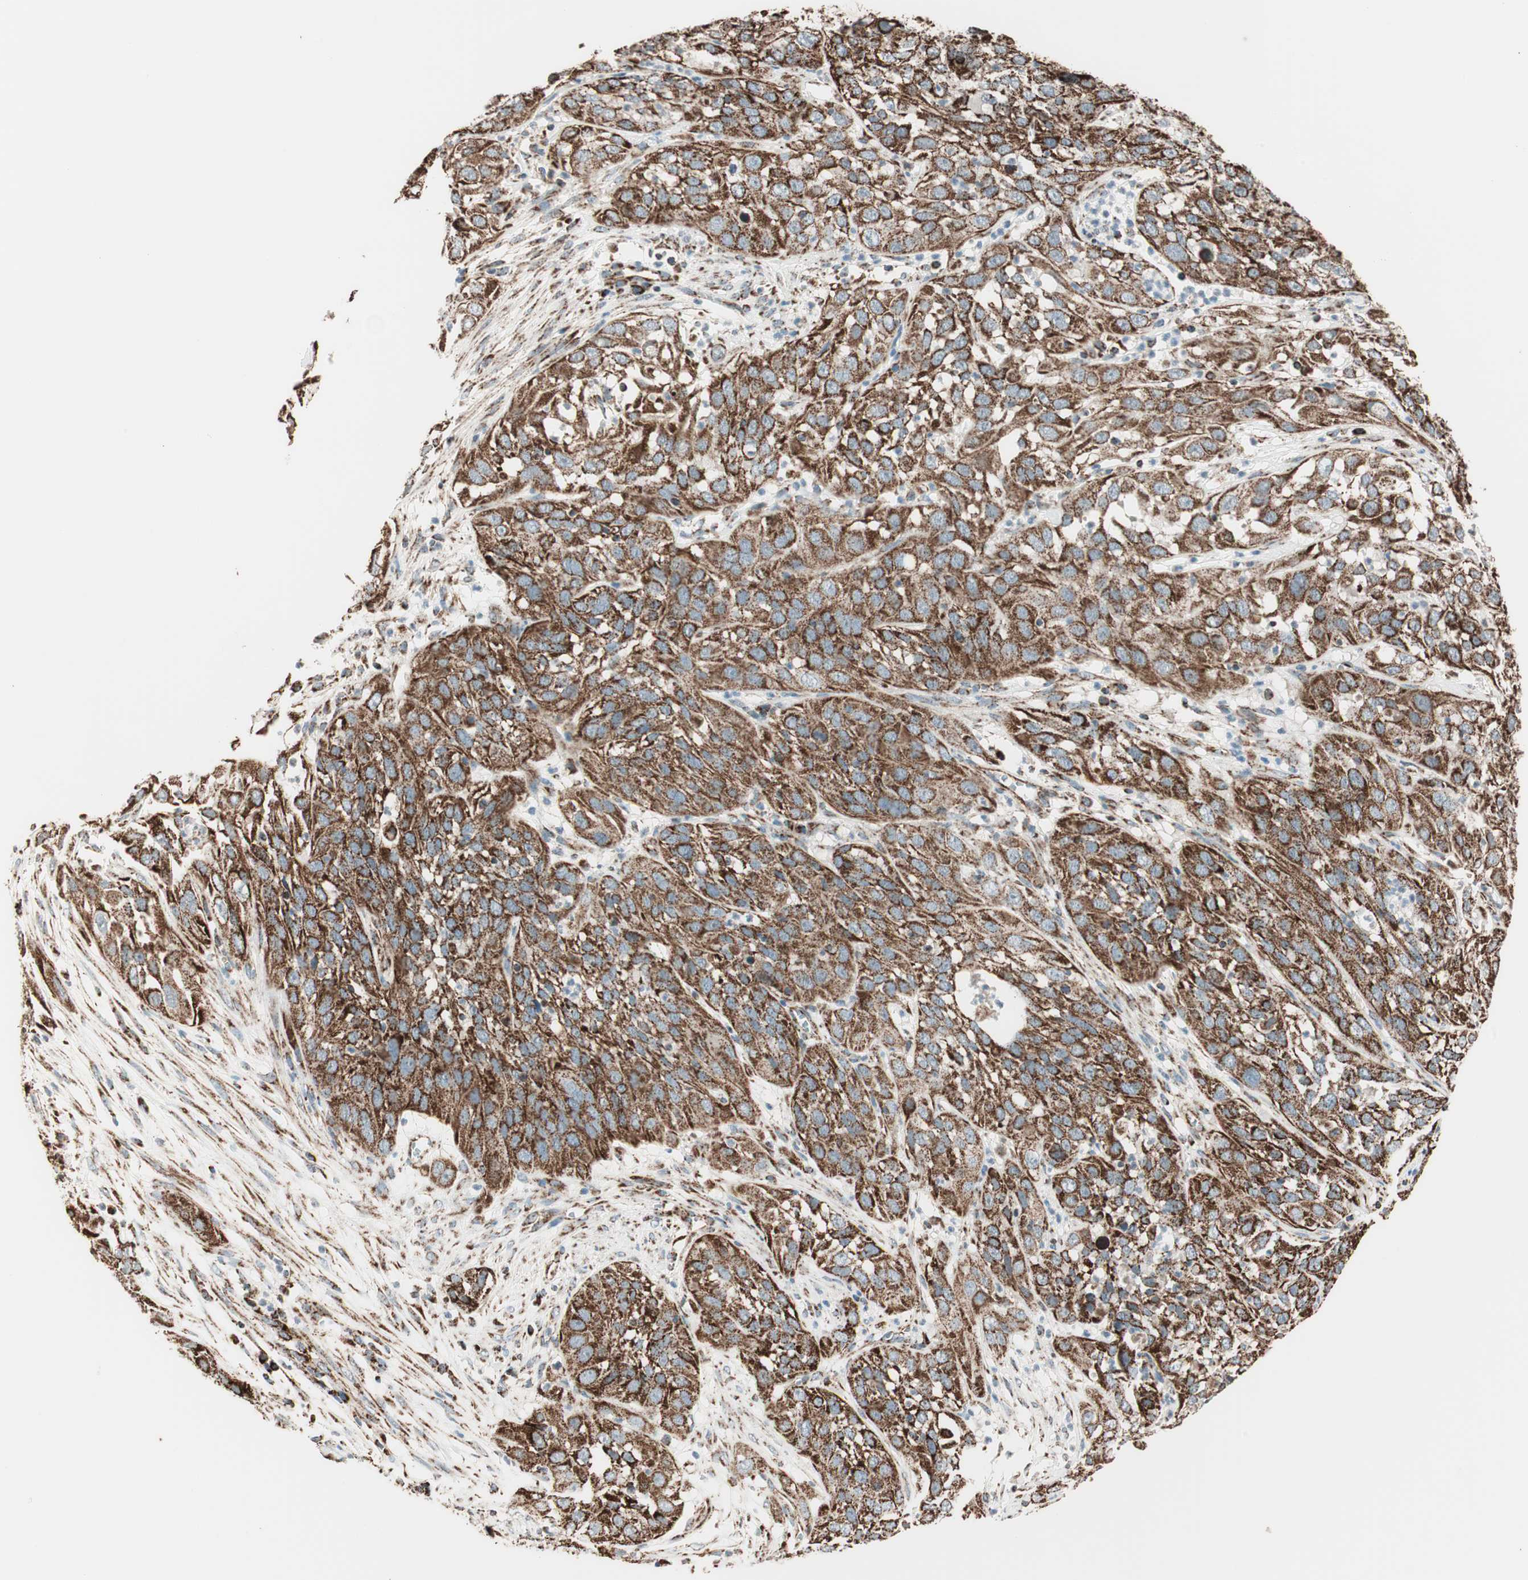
{"staining": {"intensity": "strong", "quantity": ">75%", "location": "cytoplasmic/membranous"}, "tissue": "cervical cancer", "cell_type": "Tumor cells", "image_type": "cancer", "snomed": [{"axis": "morphology", "description": "Squamous cell carcinoma, NOS"}, {"axis": "topography", "description": "Cervix"}], "caption": "Cervical cancer (squamous cell carcinoma) stained with a protein marker reveals strong staining in tumor cells.", "gene": "TOMM22", "patient": {"sex": "female", "age": 32}}